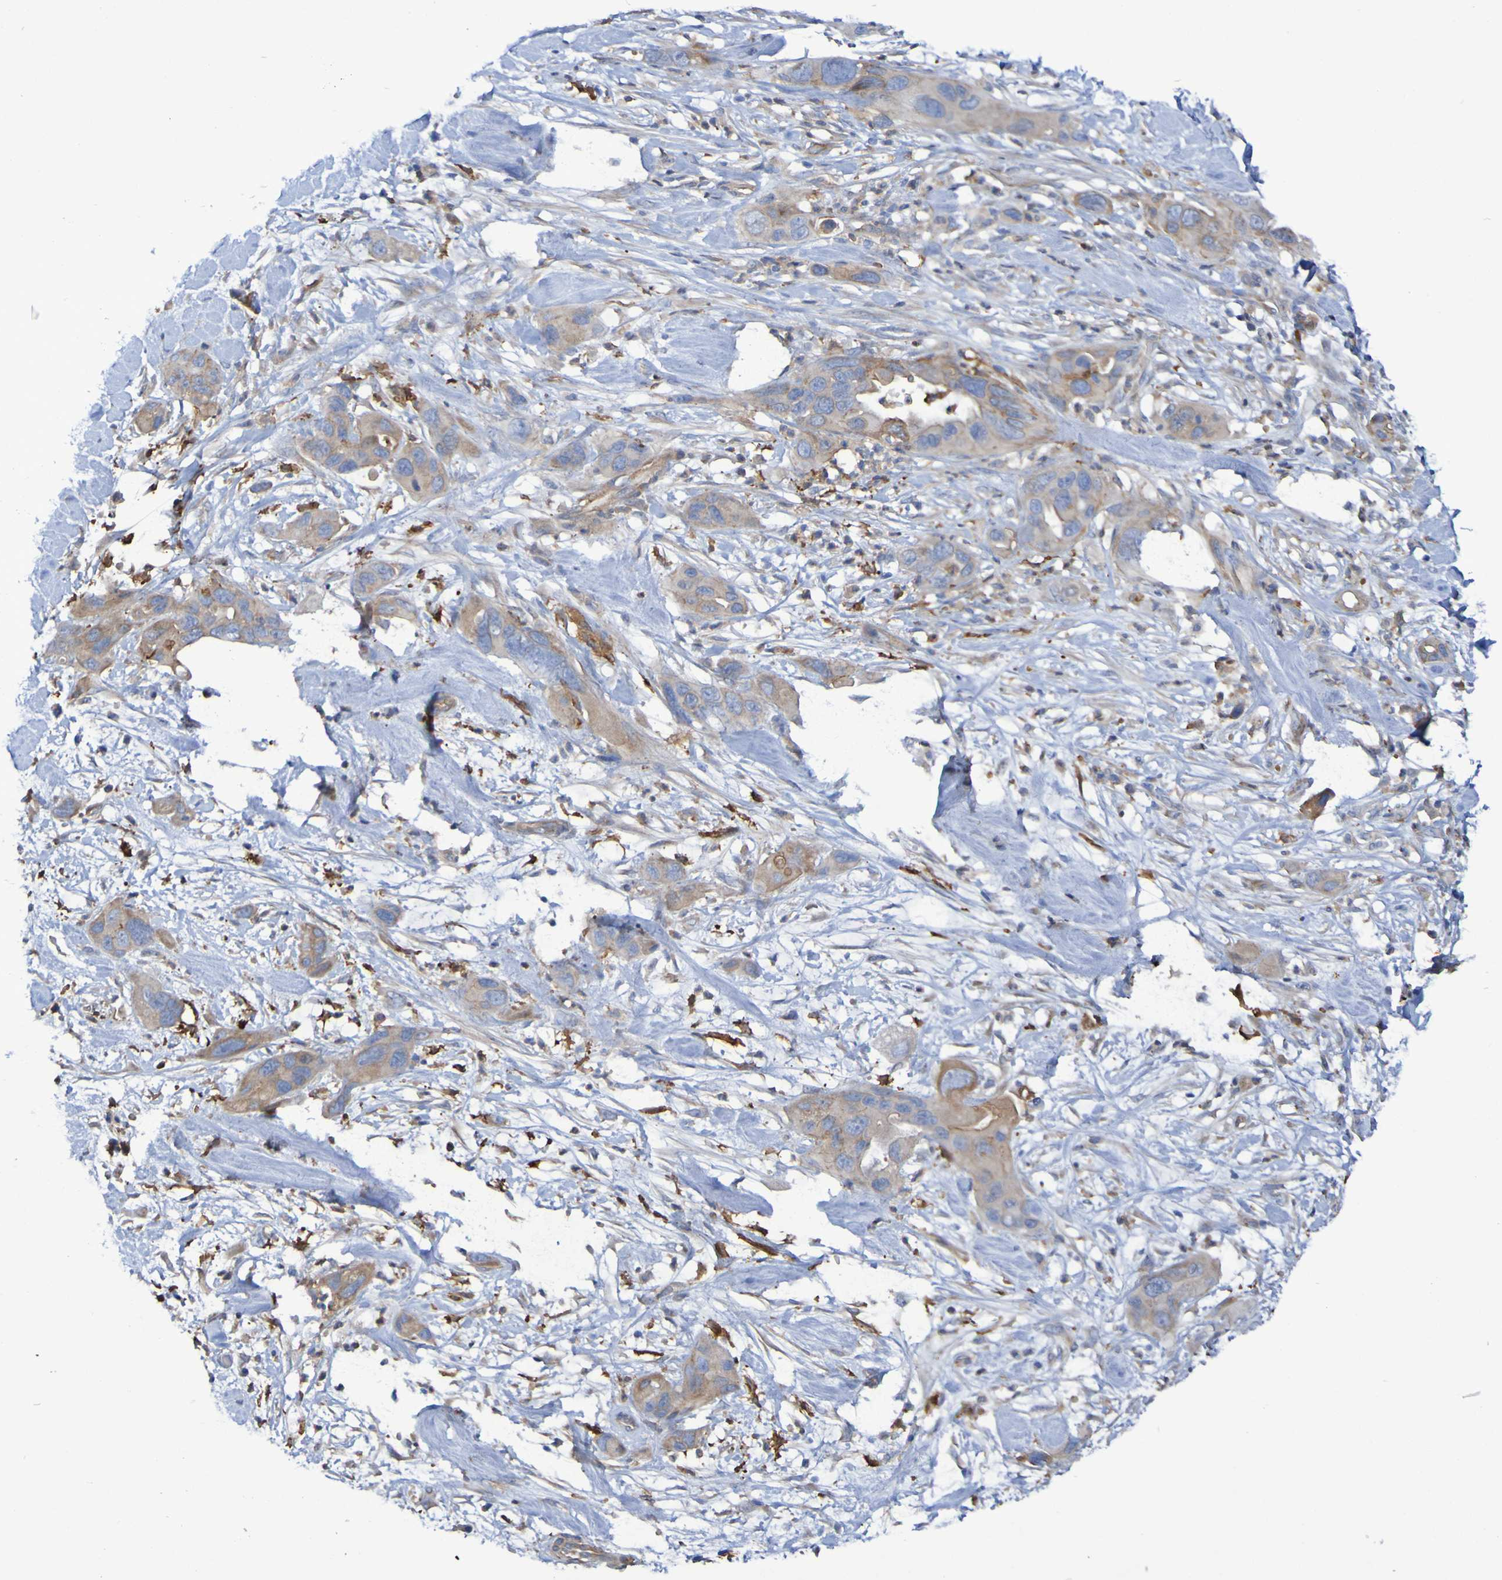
{"staining": {"intensity": "moderate", "quantity": ">75%", "location": "cytoplasmic/membranous"}, "tissue": "pancreatic cancer", "cell_type": "Tumor cells", "image_type": "cancer", "snomed": [{"axis": "morphology", "description": "Adenocarcinoma, NOS"}, {"axis": "topography", "description": "Pancreas"}], "caption": "About >75% of tumor cells in human pancreatic adenocarcinoma show moderate cytoplasmic/membranous protein expression as visualized by brown immunohistochemical staining.", "gene": "SCRG1", "patient": {"sex": "female", "age": 71}}